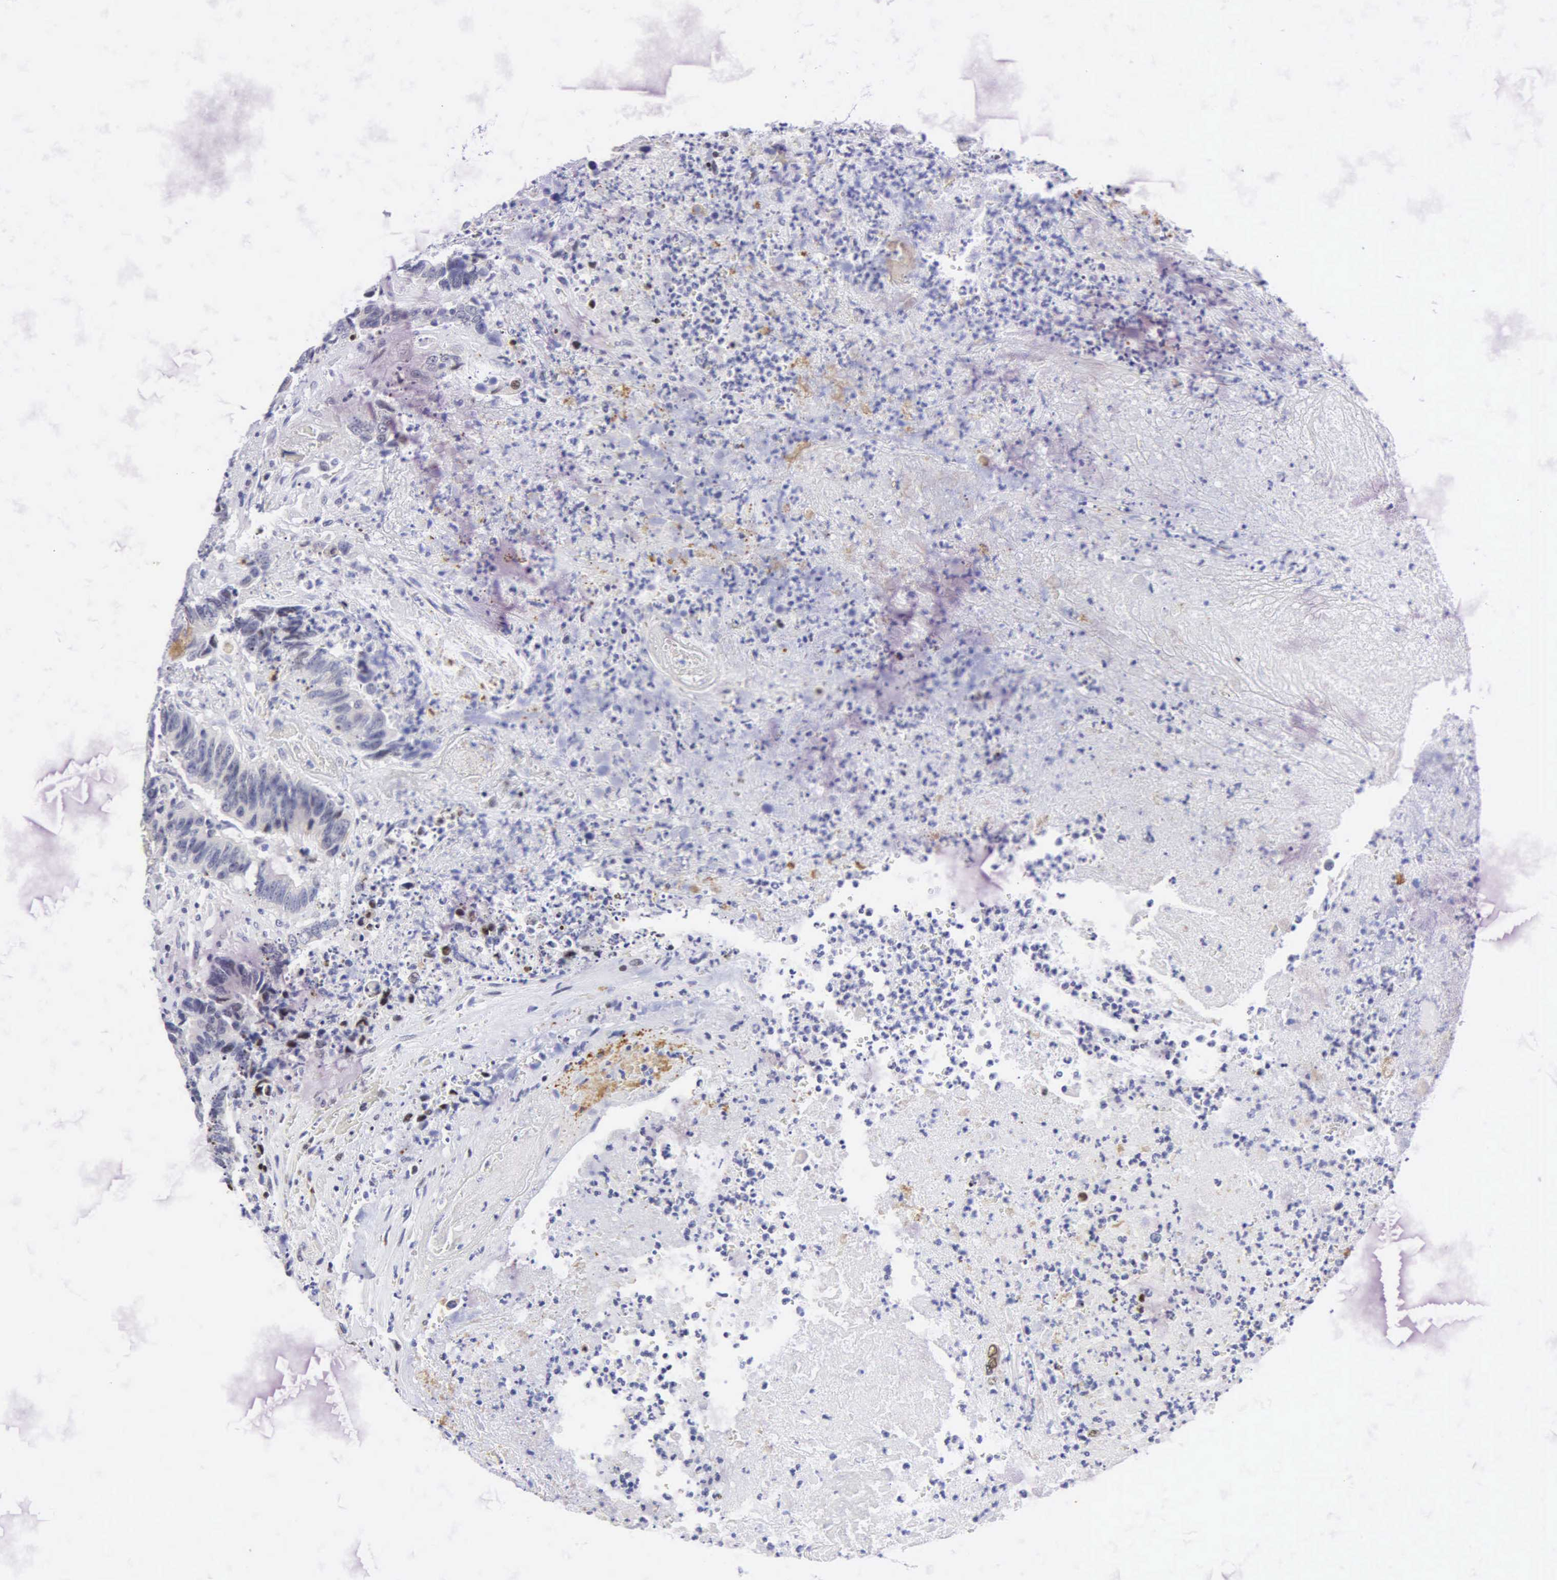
{"staining": {"intensity": "negative", "quantity": "none", "location": "none"}, "tissue": "colorectal cancer", "cell_type": "Tumor cells", "image_type": "cancer", "snomed": [{"axis": "morphology", "description": "Adenocarcinoma, NOS"}, {"axis": "topography", "description": "Rectum"}], "caption": "Histopathology image shows no protein staining in tumor cells of colorectal cancer (adenocarcinoma) tissue. (IHC, brightfield microscopy, high magnification).", "gene": "PGR", "patient": {"sex": "female", "age": 65}}